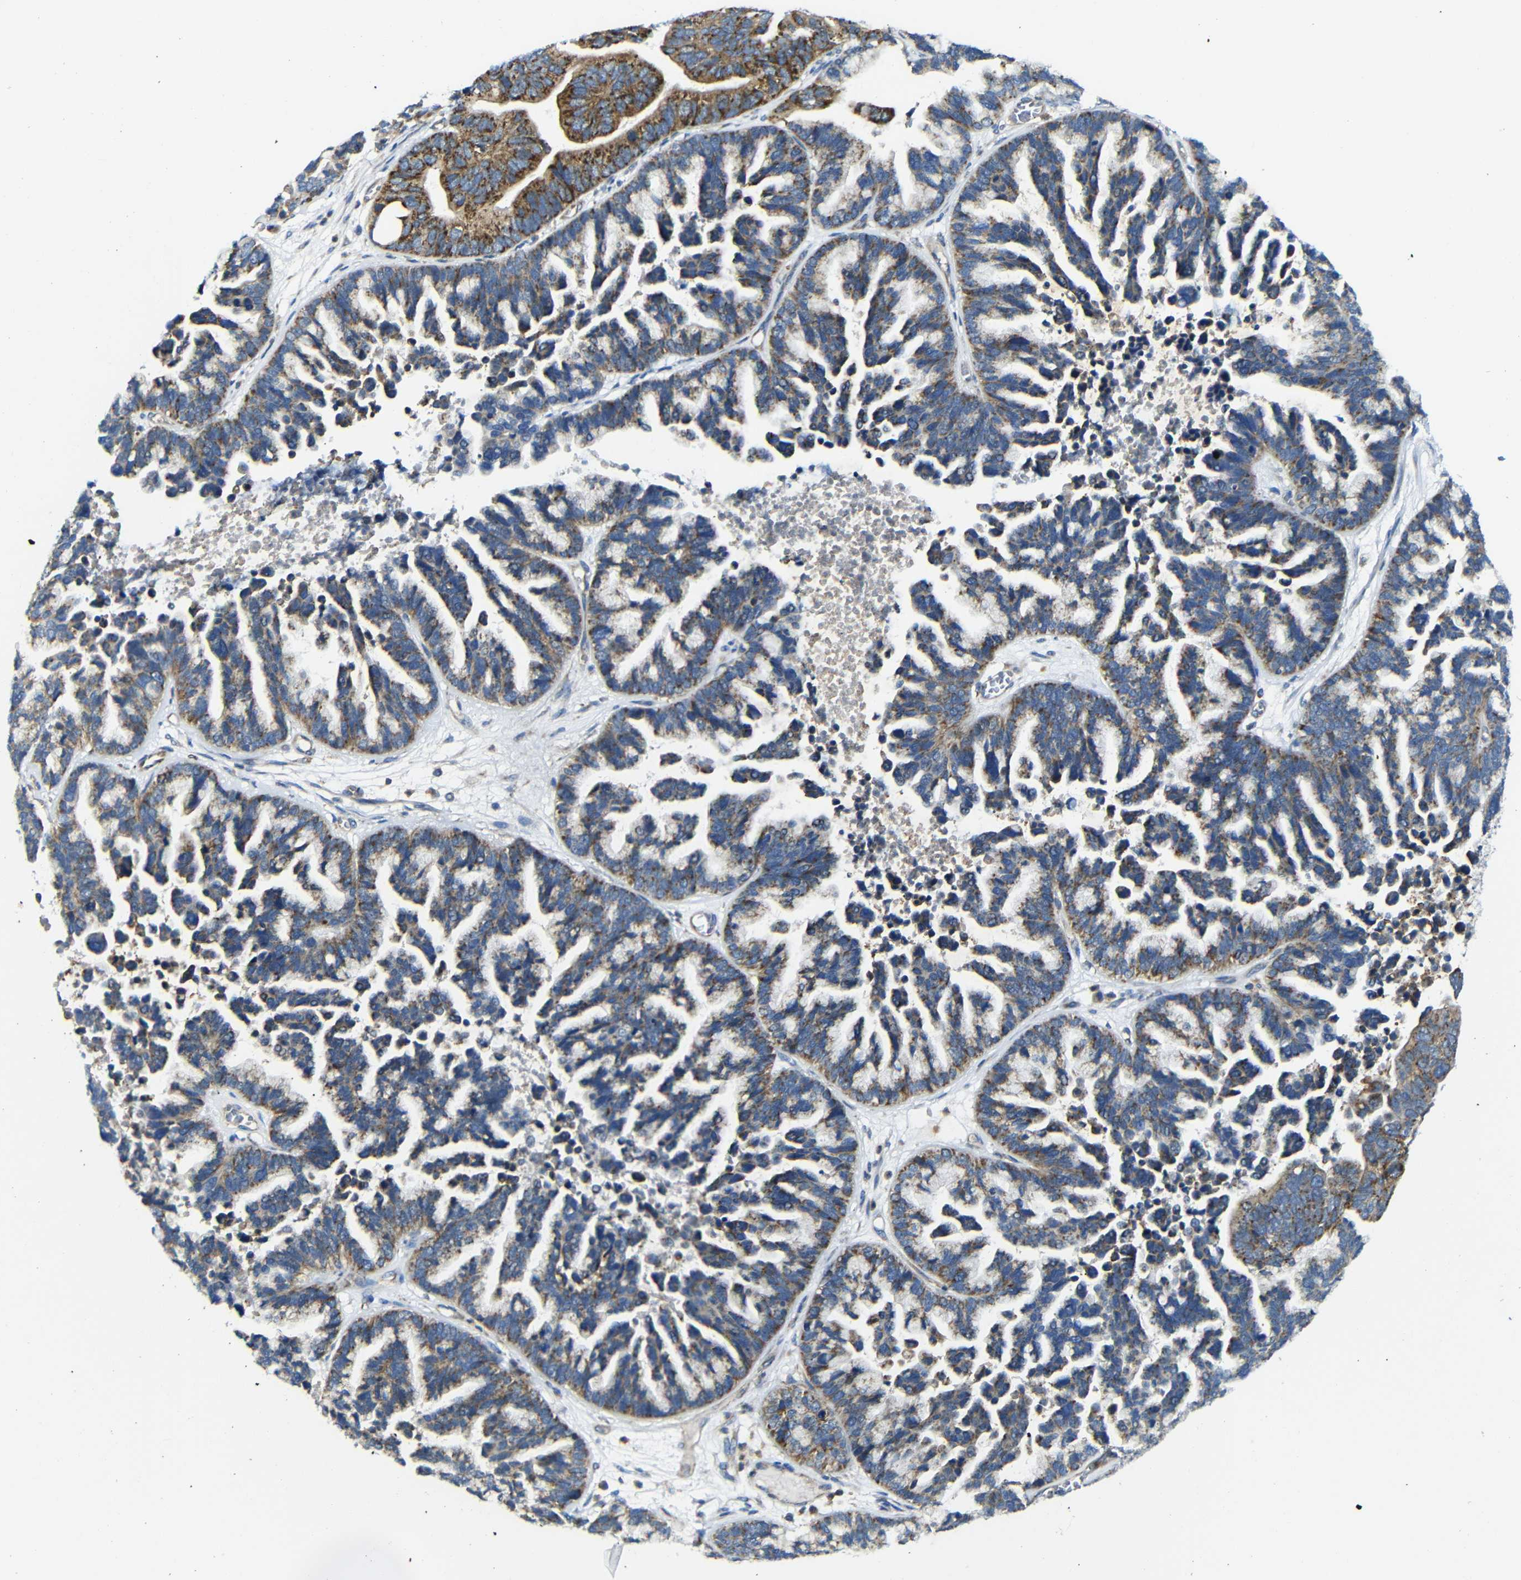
{"staining": {"intensity": "moderate", "quantity": ">75%", "location": "cytoplasmic/membranous"}, "tissue": "ovarian cancer", "cell_type": "Tumor cells", "image_type": "cancer", "snomed": [{"axis": "morphology", "description": "Cystadenocarcinoma, serous, NOS"}, {"axis": "topography", "description": "Ovary"}], "caption": "Moderate cytoplasmic/membranous protein staining is identified in about >75% of tumor cells in ovarian cancer.", "gene": "PDCD1LG2", "patient": {"sex": "female", "age": 56}}